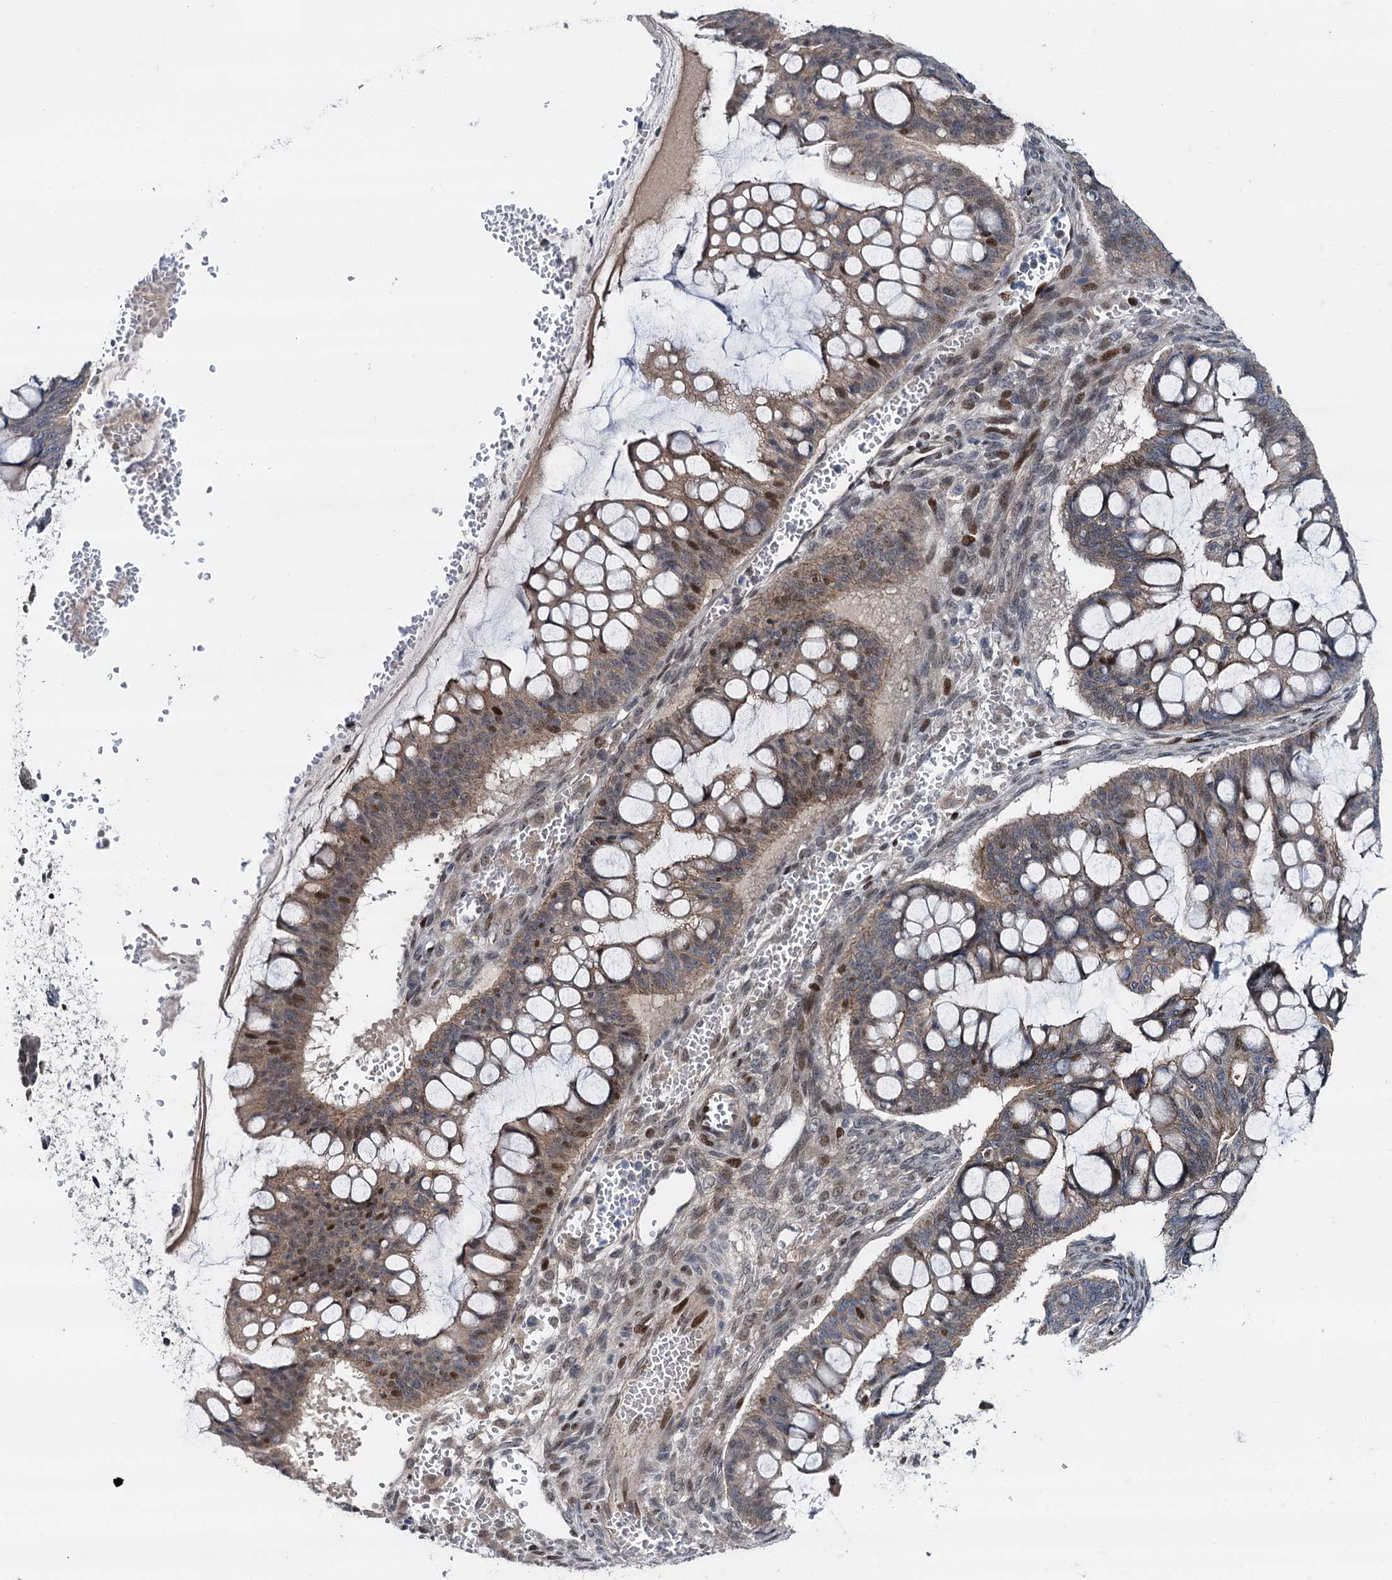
{"staining": {"intensity": "moderate", "quantity": ">75%", "location": "cytoplasmic/membranous,nuclear"}, "tissue": "ovarian cancer", "cell_type": "Tumor cells", "image_type": "cancer", "snomed": [{"axis": "morphology", "description": "Cystadenocarcinoma, mucinous, NOS"}, {"axis": "topography", "description": "Ovary"}], "caption": "Moderate cytoplasmic/membranous and nuclear protein expression is seen in about >75% of tumor cells in ovarian cancer (mucinous cystadenocarcinoma). (Stains: DAB in brown, nuclei in blue, Microscopy: brightfield microscopy at high magnification).", "gene": "RUFY2", "patient": {"sex": "female", "age": 73}}